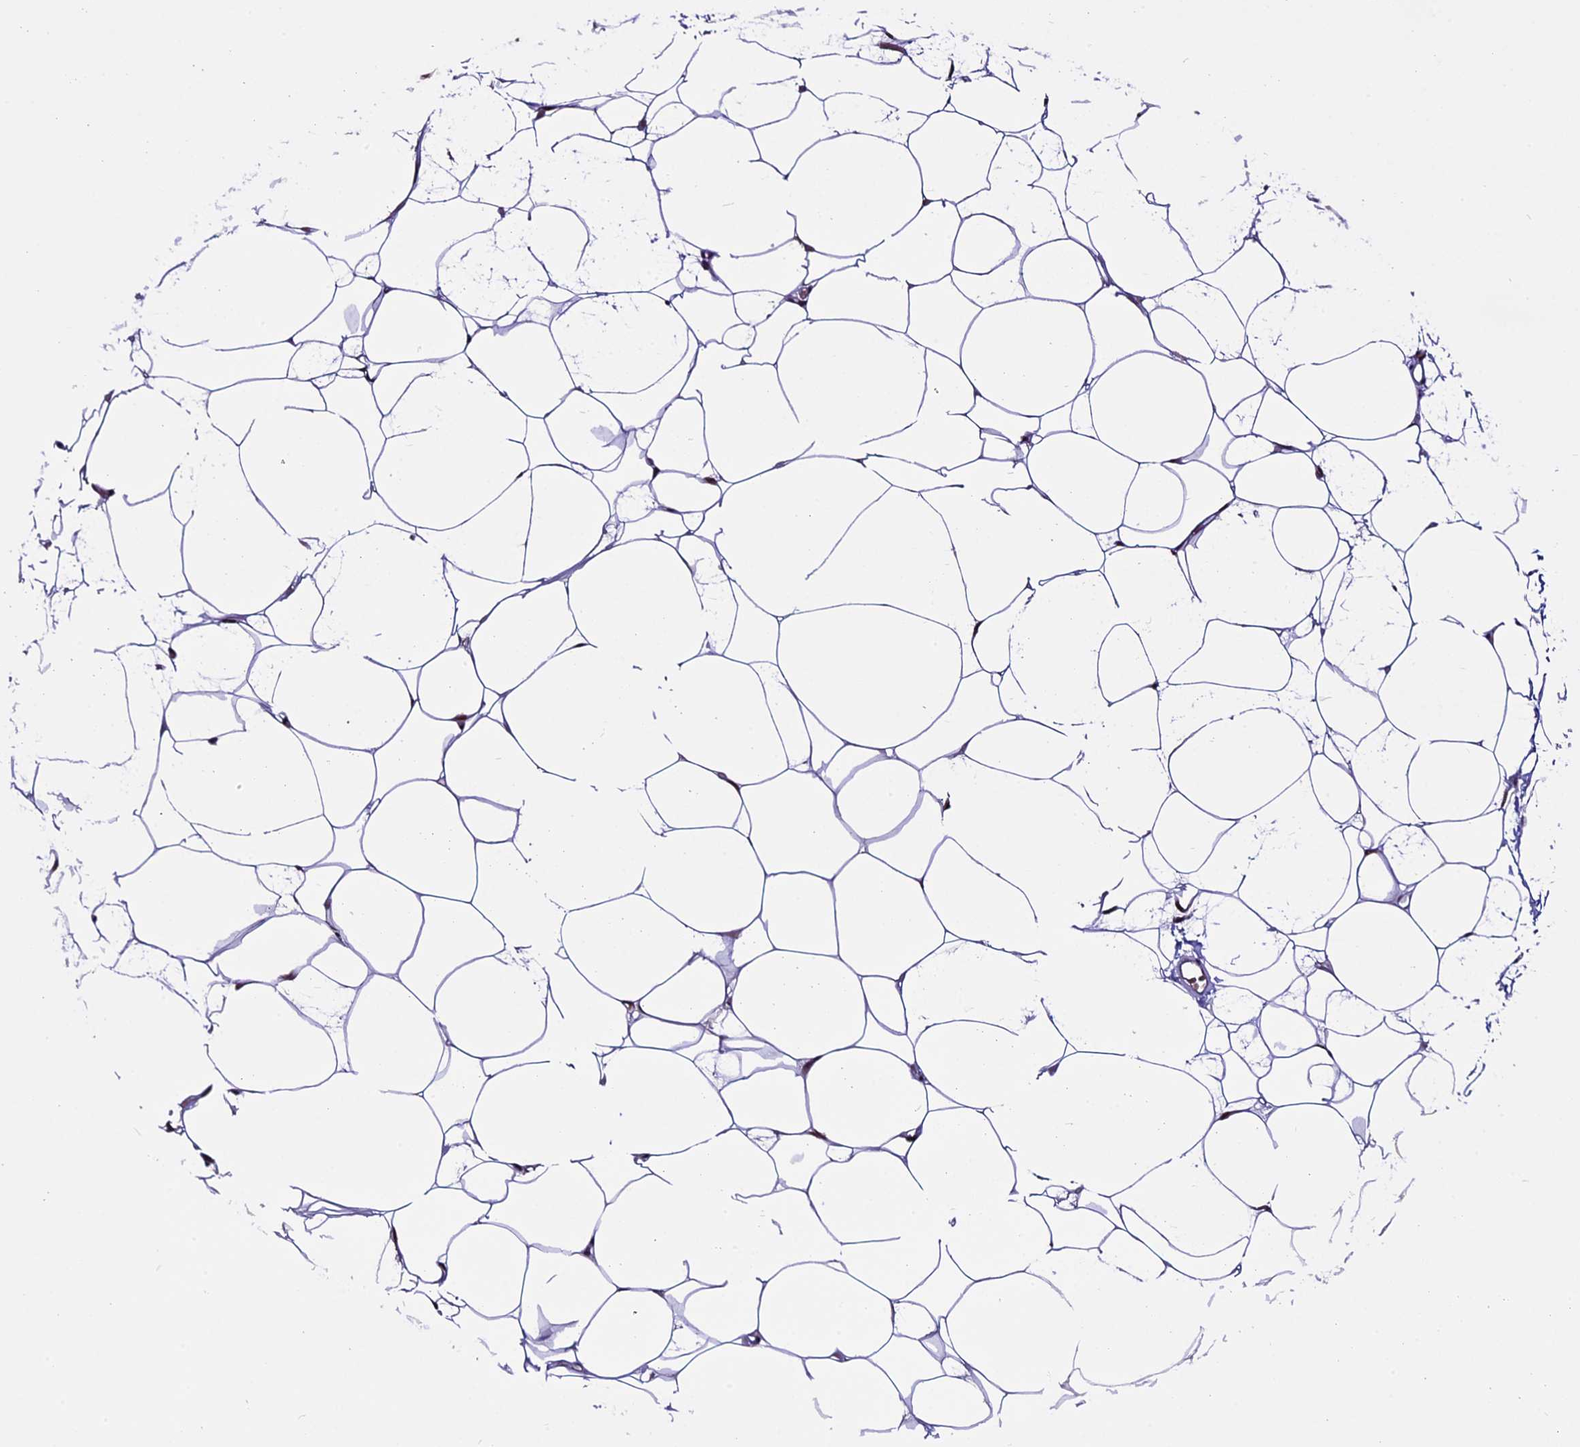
{"staining": {"intensity": "strong", "quantity": "25%-75%", "location": "nuclear"}, "tissue": "adipose tissue", "cell_type": "Adipocytes", "image_type": "normal", "snomed": [{"axis": "morphology", "description": "Normal tissue, NOS"}, {"axis": "topography", "description": "Breast"}], "caption": "Brown immunohistochemical staining in benign adipose tissue demonstrates strong nuclear staining in about 25%-75% of adipocytes.", "gene": "TCP11L2", "patient": {"sex": "female", "age": 23}}